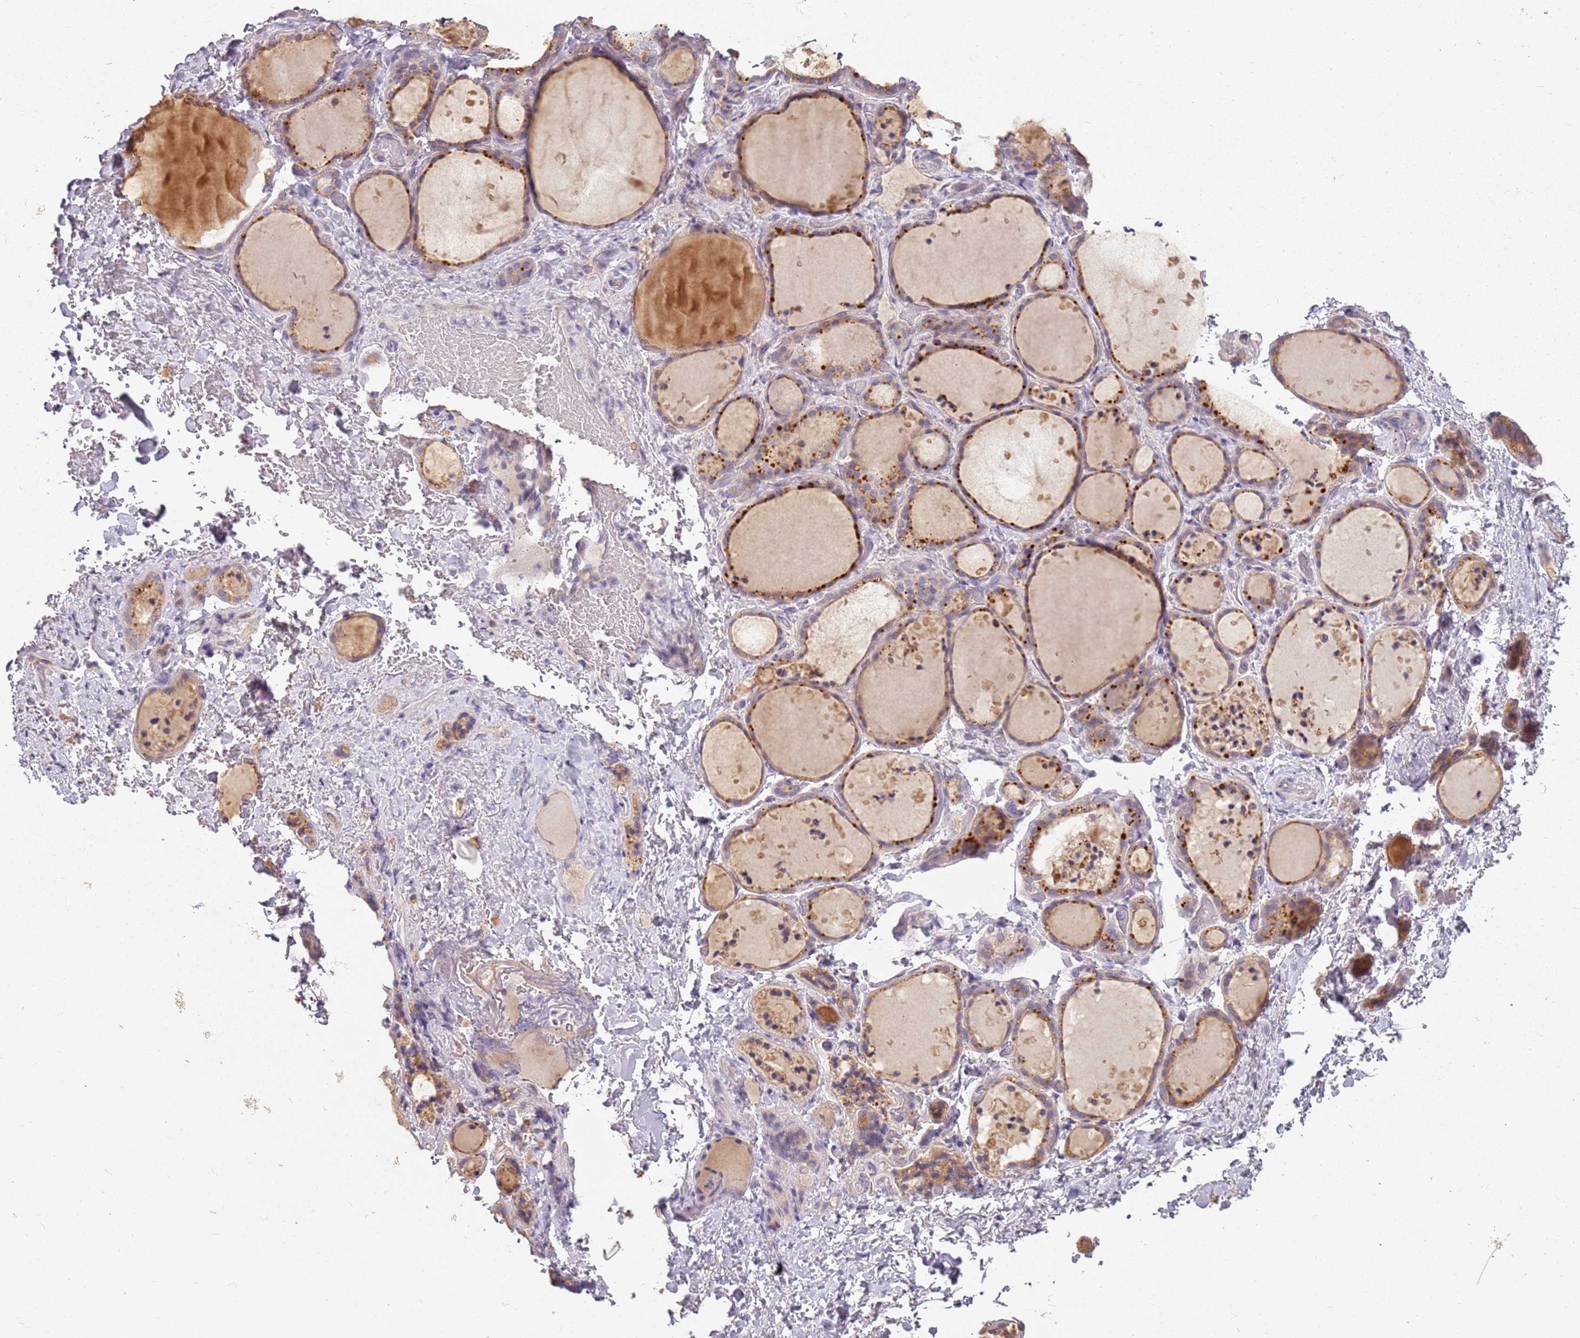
{"staining": {"intensity": "moderate", "quantity": ">75%", "location": "cytoplasmic/membranous"}, "tissue": "thyroid gland", "cell_type": "Glandular cells", "image_type": "normal", "snomed": [{"axis": "morphology", "description": "Normal tissue, NOS"}, {"axis": "topography", "description": "Thyroid gland"}], "caption": "Immunohistochemical staining of normal human thyroid gland displays >75% levels of moderate cytoplasmic/membranous protein staining in about >75% of glandular cells. (brown staining indicates protein expression, while blue staining denotes nuclei).", "gene": "RPS28", "patient": {"sex": "female", "age": 44}}